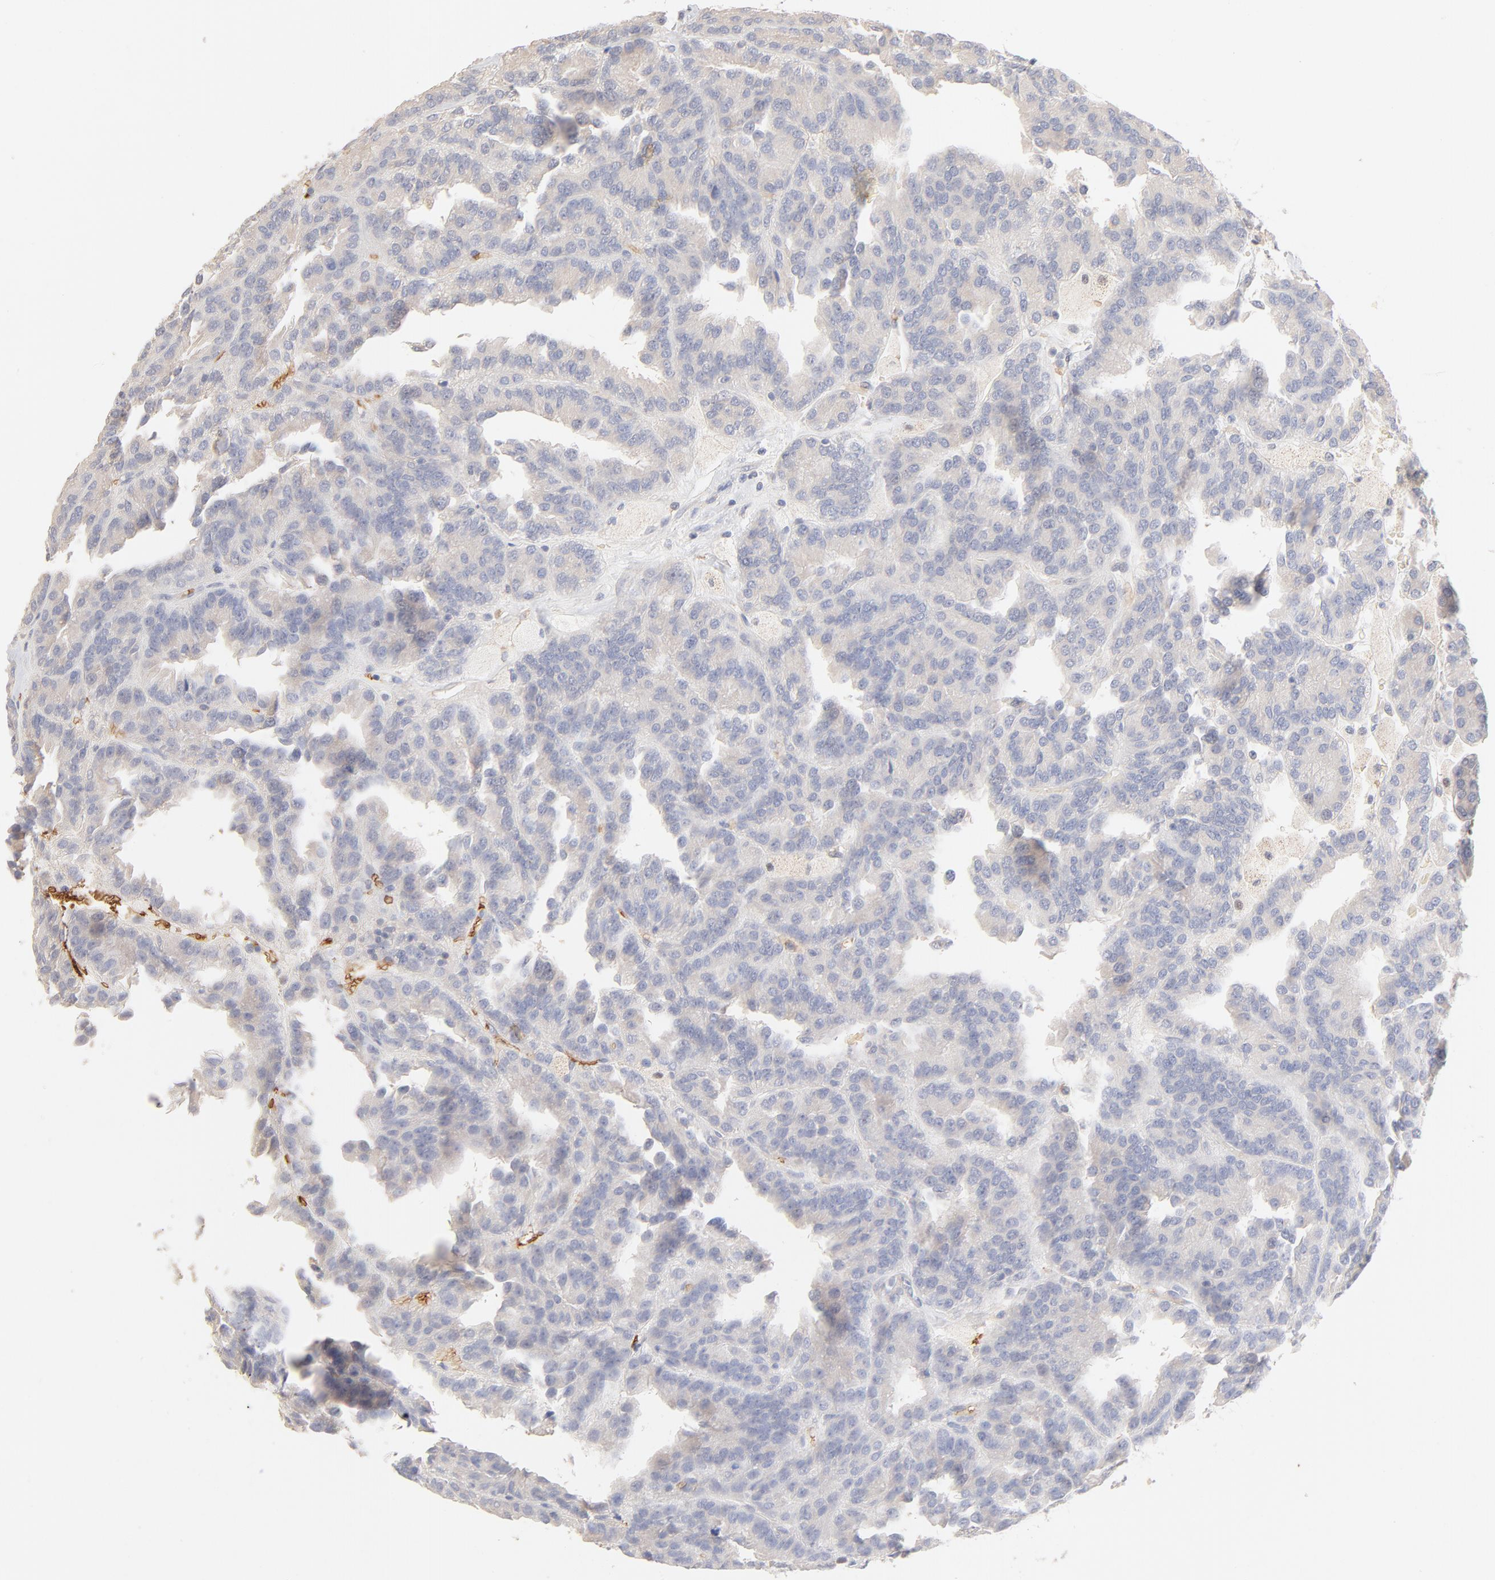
{"staining": {"intensity": "negative", "quantity": "none", "location": "none"}, "tissue": "renal cancer", "cell_type": "Tumor cells", "image_type": "cancer", "snomed": [{"axis": "morphology", "description": "Adenocarcinoma, NOS"}, {"axis": "topography", "description": "Kidney"}], "caption": "A high-resolution micrograph shows immunohistochemistry staining of adenocarcinoma (renal), which shows no significant staining in tumor cells.", "gene": "SPTB", "patient": {"sex": "male", "age": 46}}